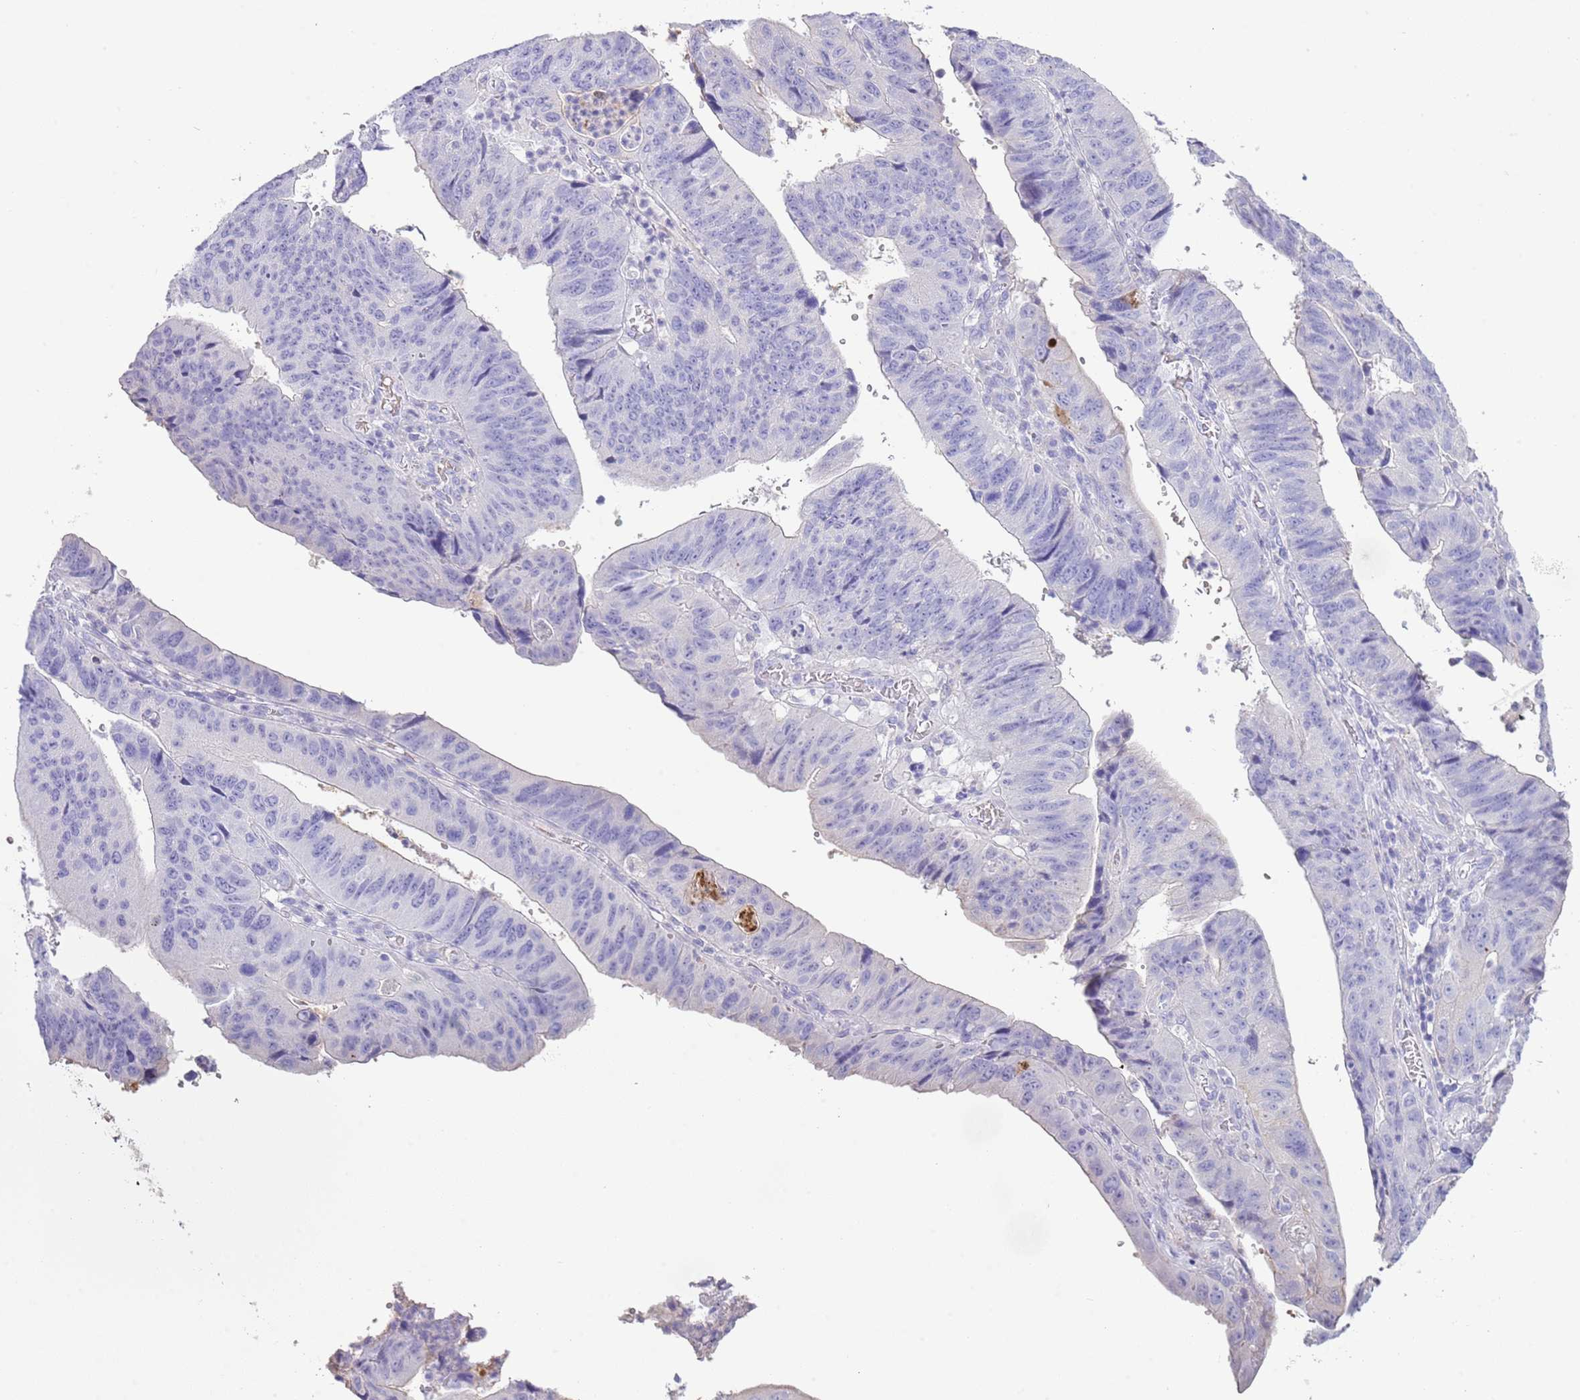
{"staining": {"intensity": "negative", "quantity": "none", "location": "none"}, "tissue": "stomach cancer", "cell_type": "Tumor cells", "image_type": "cancer", "snomed": [{"axis": "morphology", "description": "Adenocarcinoma, NOS"}, {"axis": "topography", "description": "Stomach"}], "caption": "A high-resolution histopathology image shows immunohistochemistry (IHC) staining of stomach cancer, which shows no significant expression in tumor cells.", "gene": "ABHD17C", "patient": {"sex": "male", "age": 59}}